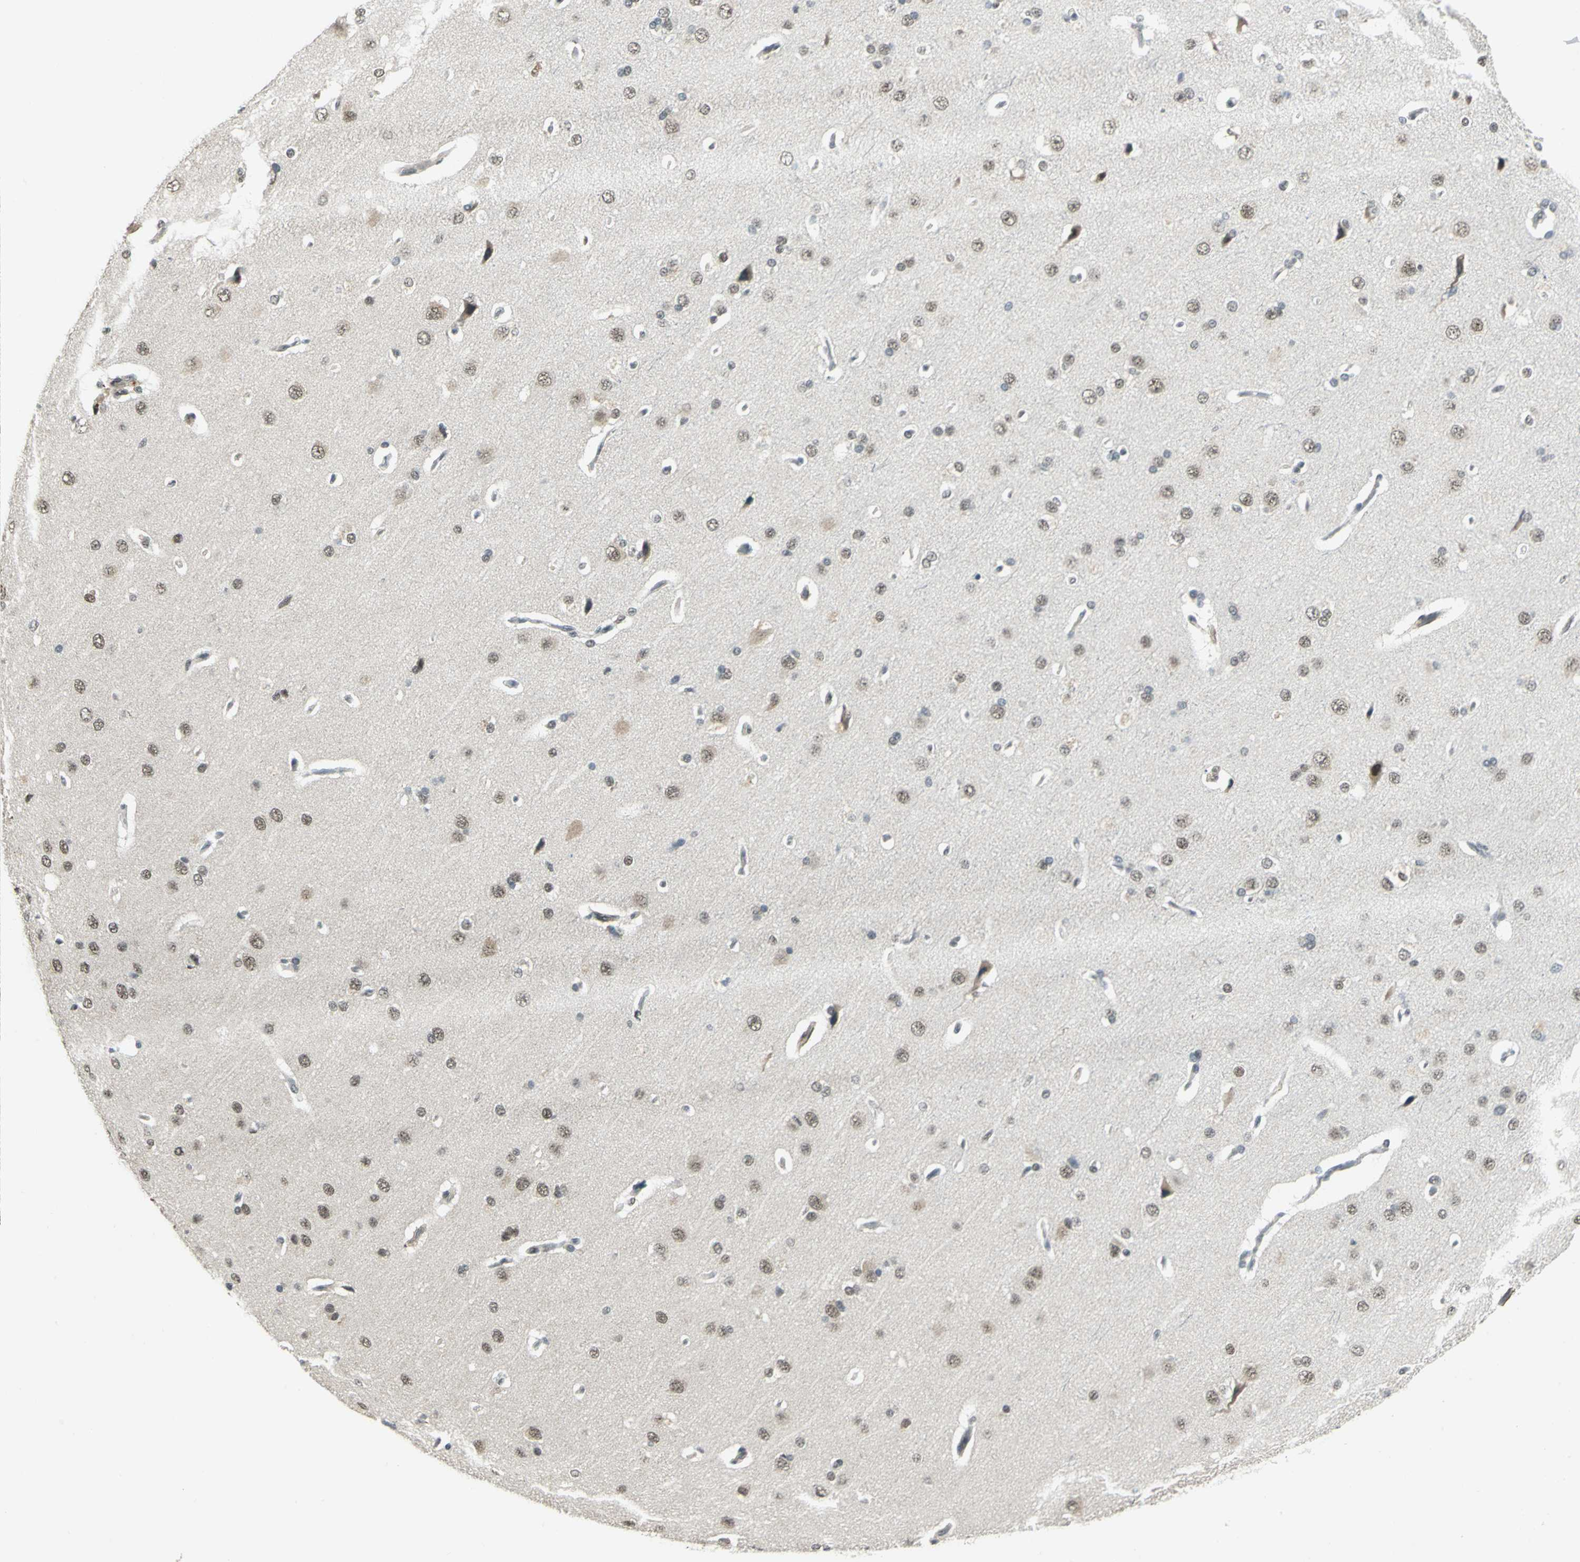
{"staining": {"intensity": "negative", "quantity": "none", "location": "none"}, "tissue": "cerebral cortex", "cell_type": "Endothelial cells", "image_type": "normal", "snomed": [{"axis": "morphology", "description": "Normal tissue, NOS"}, {"axis": "topography", "description": "Cerebral cortex"}], "caption": "Immunohistochemical staining of normal human cerebral cortex reveals no significant expression in endothelial cells.", "gene": "MTA1", "patient": {"sex": "male", "age": 62}}